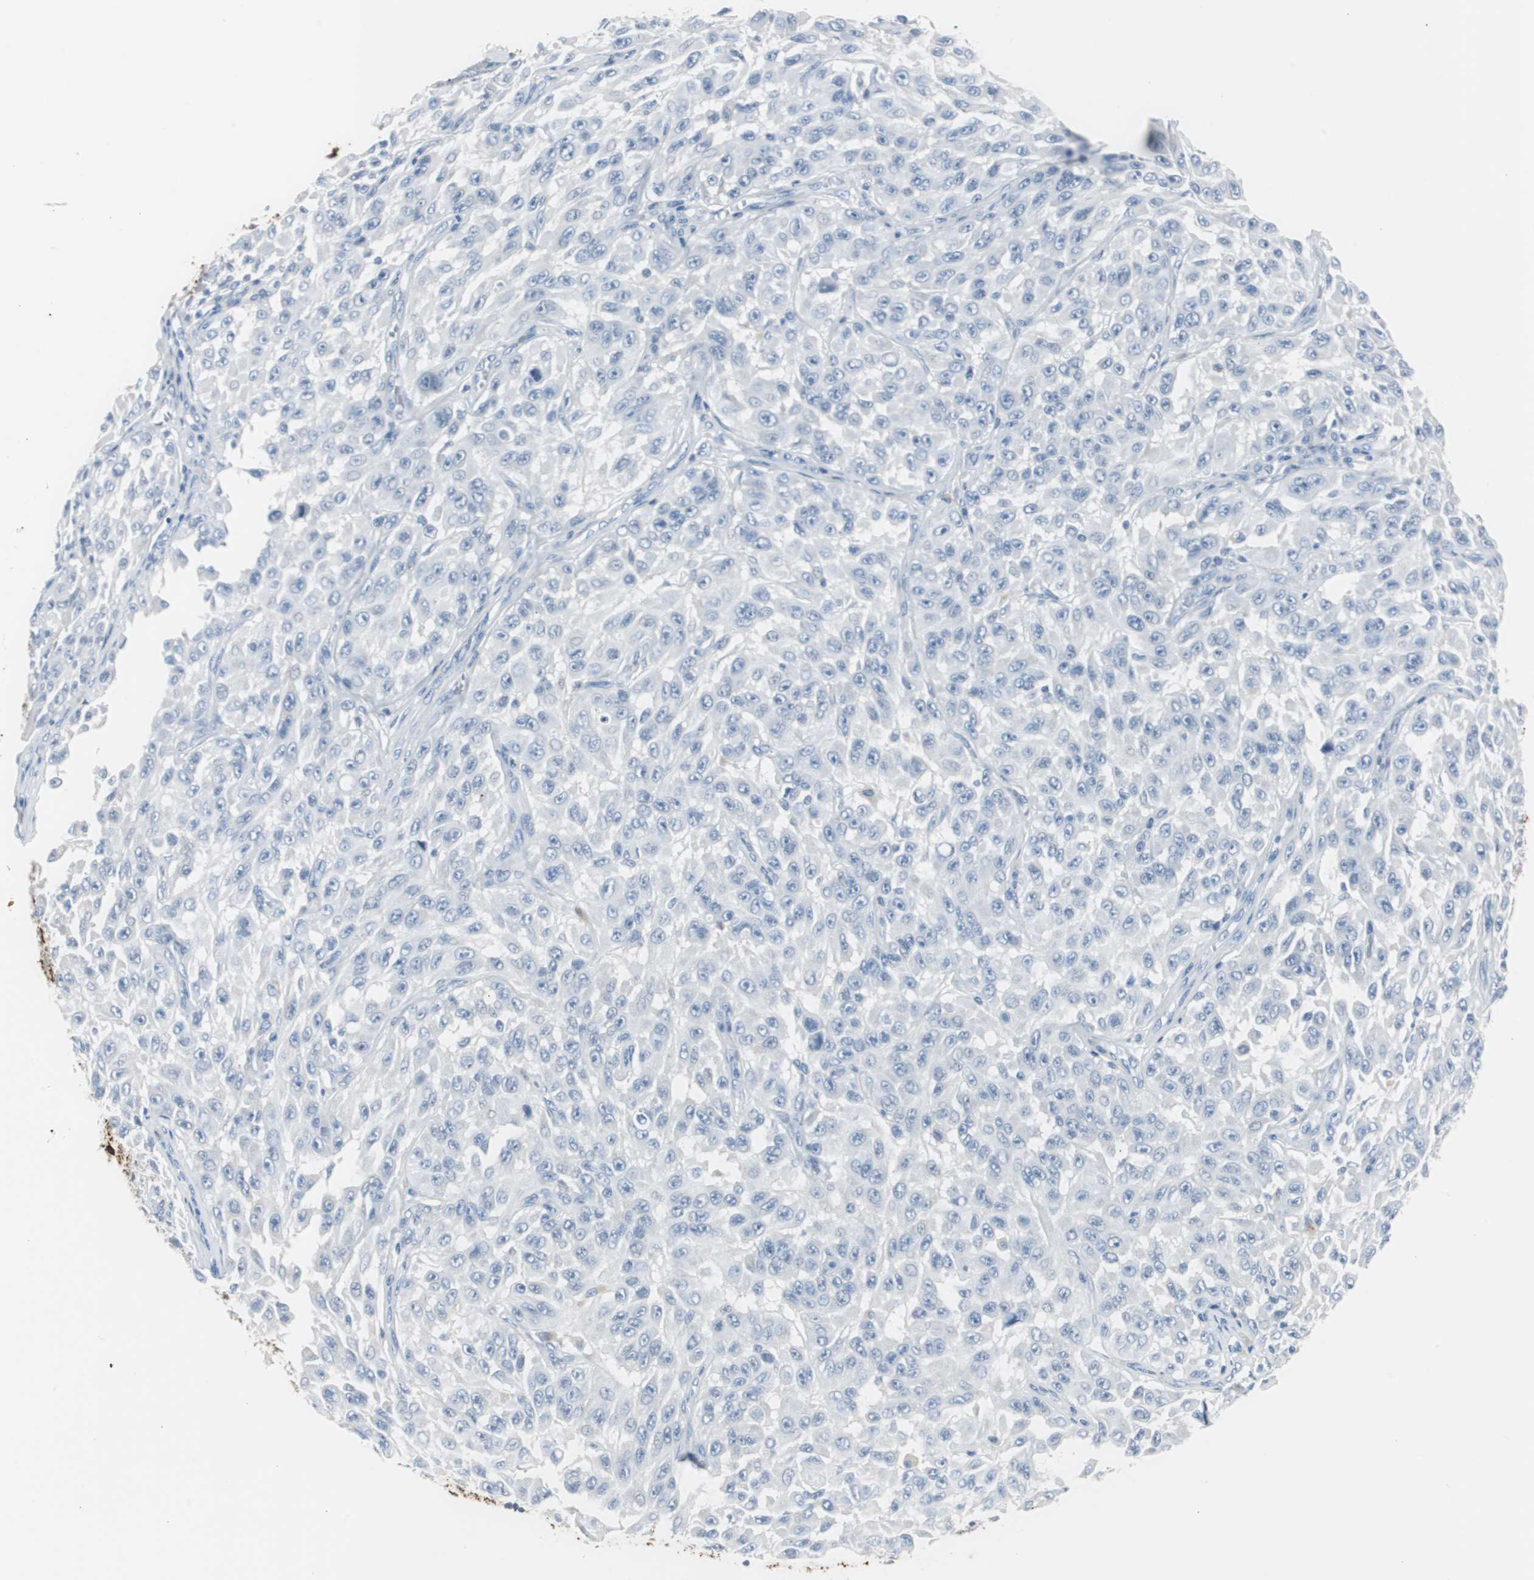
{"staining": {"intensity": "negative", "quantity": "none", "location": "none"}, "tissue": "melanoma", "cell_type": "Tumor cells", "image_type": "cancer", "snomed": [{"axis": "morphology", "description": "Malignant melanoma, NOS"}, {"axis": "topography", "description": "Skin"}], "caption": "Immunohistochemistry (IHC) micrograph of human melanoma stained for a protein (brown), which displays no positivity in tumor cells.", "gene": "S100A7", "patient": {"sex": "male", "age": 30}}